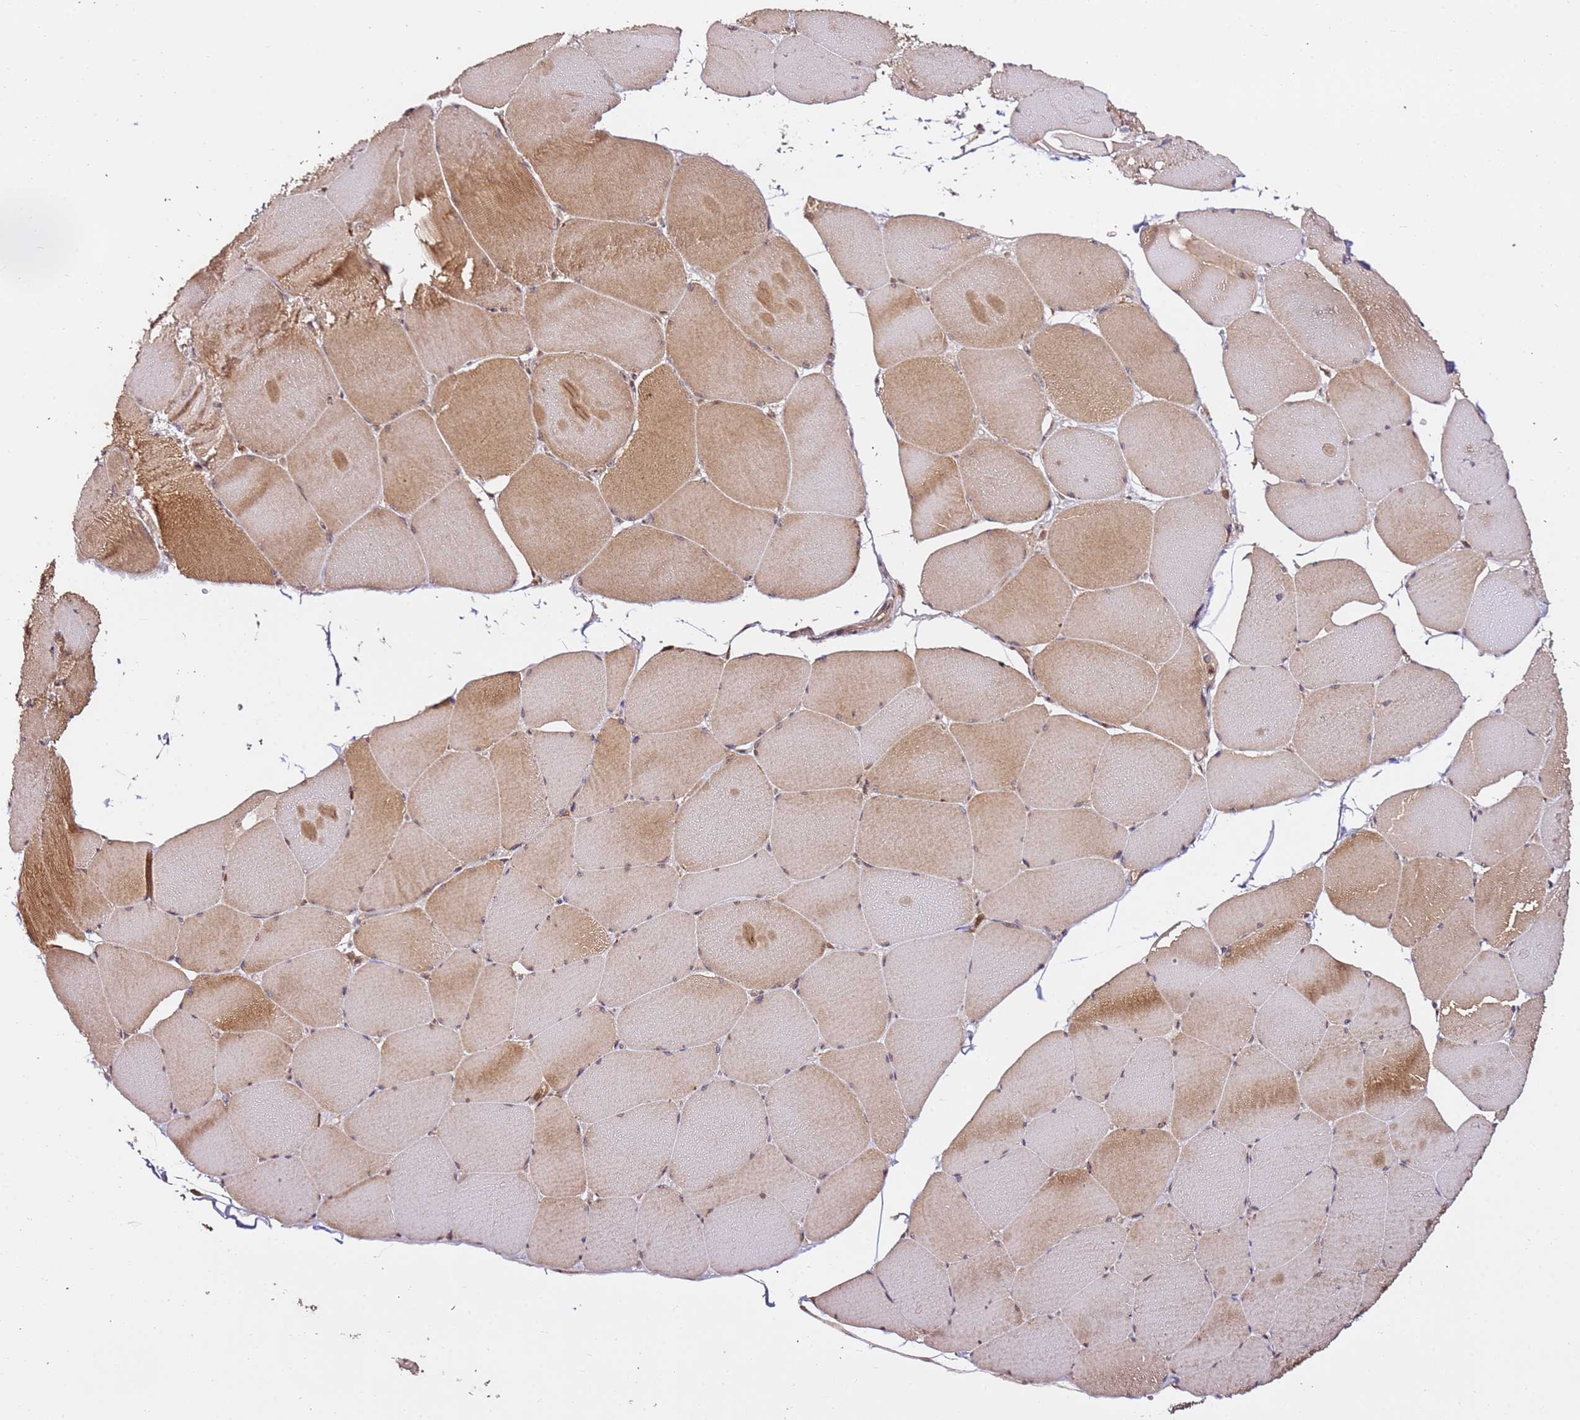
{"staining": {"intensity": "moderate", "quantity": "25%-75%", "location": "cytoplasmic/membranous"}, "tissue": "skeletal muscle", "cell_type": "Myocytes", "image_type": "normal", "snomed": [{"axis": "morphology", "description": "Normal tissue, NOS"}, {"axis": "topography", "description": "Skeletal muscle"}, {"axis": "topography", "description": "Head-Neck"}], "caption": "Immunohistochemical staining of benign human skeletal muscle exhibits 25%-75% levels of moderate cytoplasmic/membranous protein expression in about 25%-75% of myocytes.", "gene": "OR5V1", "patient": {"sex": "male", "age": 66}}